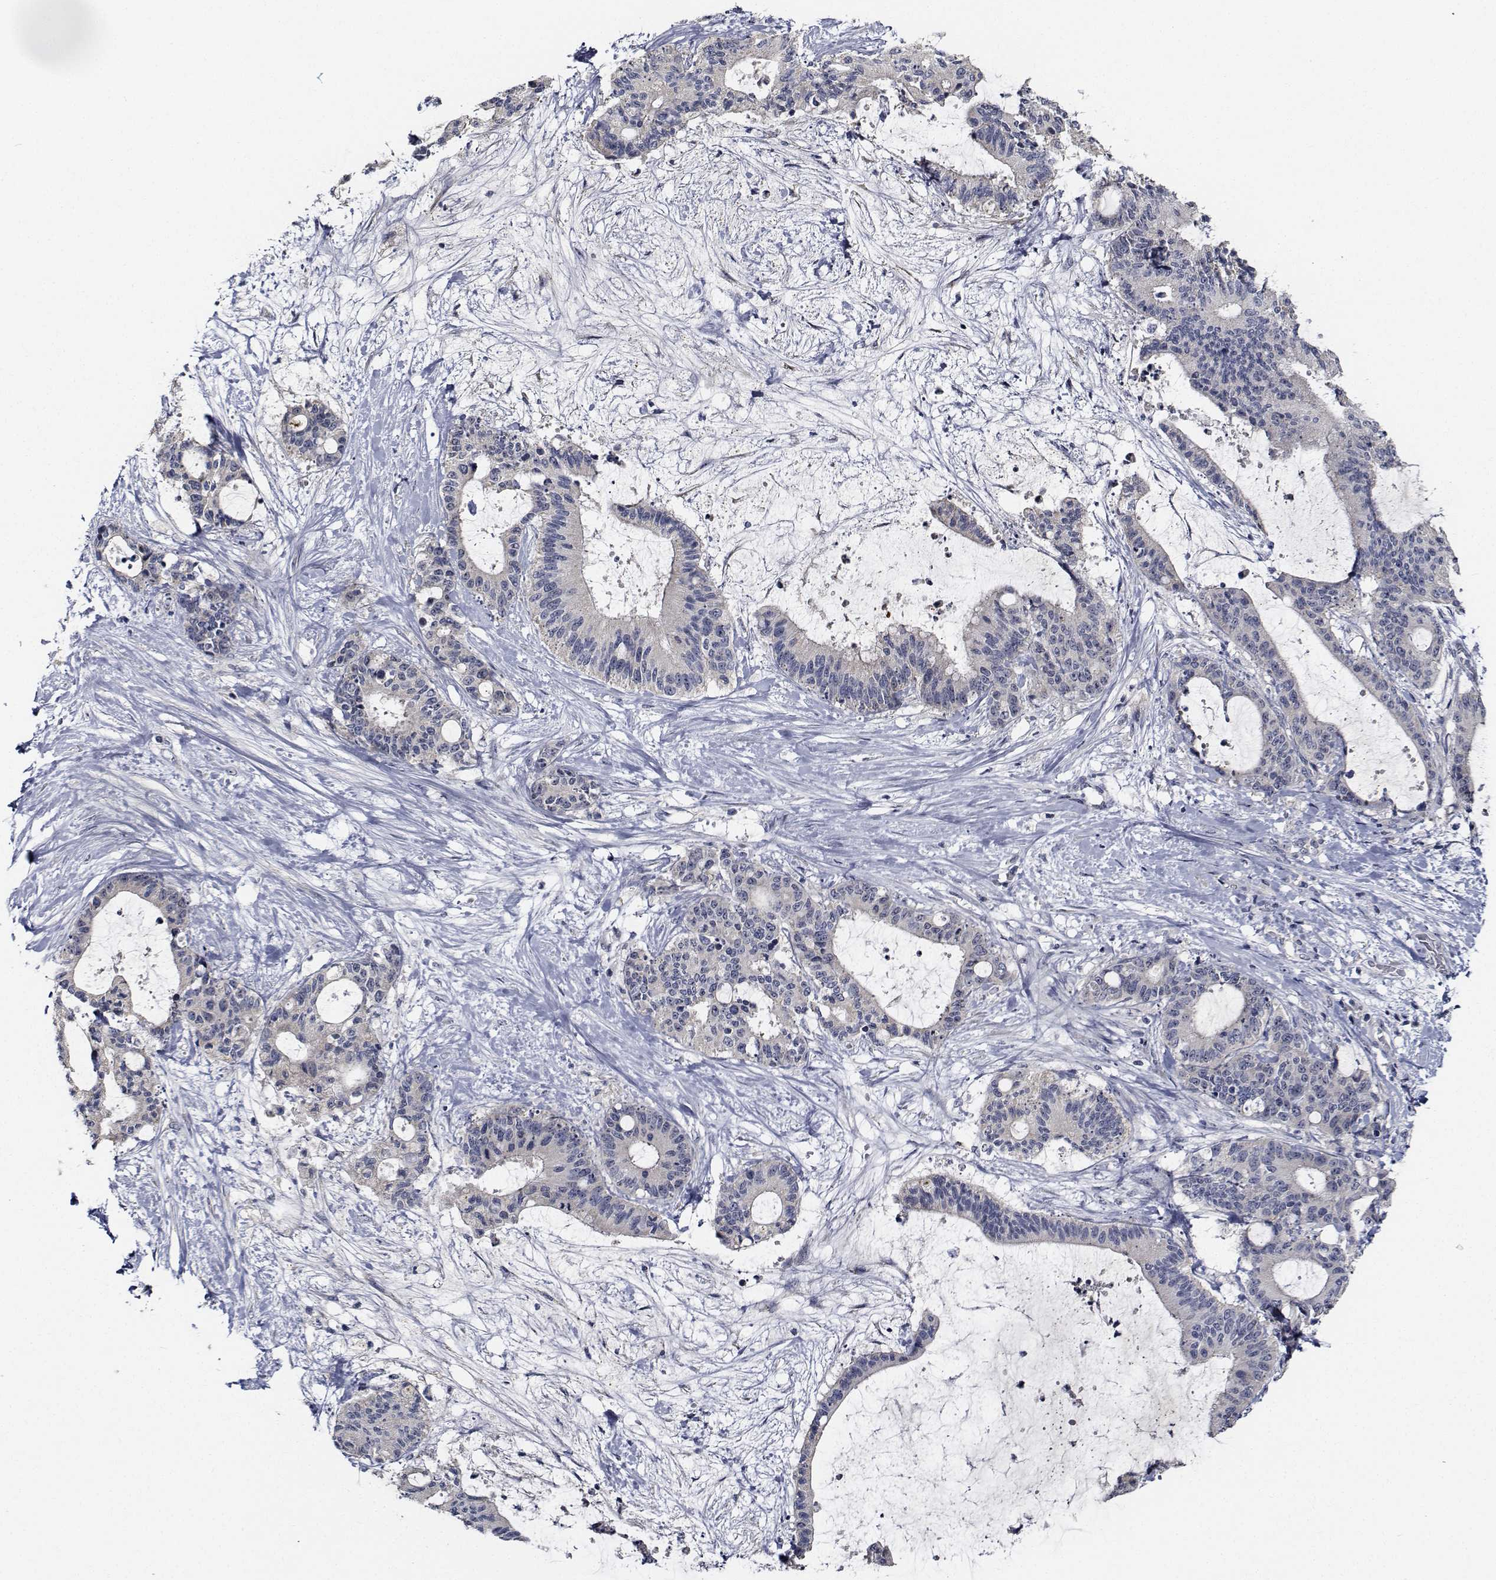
{"staining": {"intensity": "negative", "quantity": "none", "location": "none"}, "tissue": "liver cancer", "cell_type": "Tumor cells", "image_type": "cancer", "snomed": [{"axis": "morphology", "description": "Cholangiocarcinoma"}, {"axis": "topography", "description": "Liver"}], "caption": "IHC micrograph of liver cancer stained for a protein (brown), which shows no staining in tumor cells.", "gene": "NVL", "patient": {"sex": "female", "age": 73}}